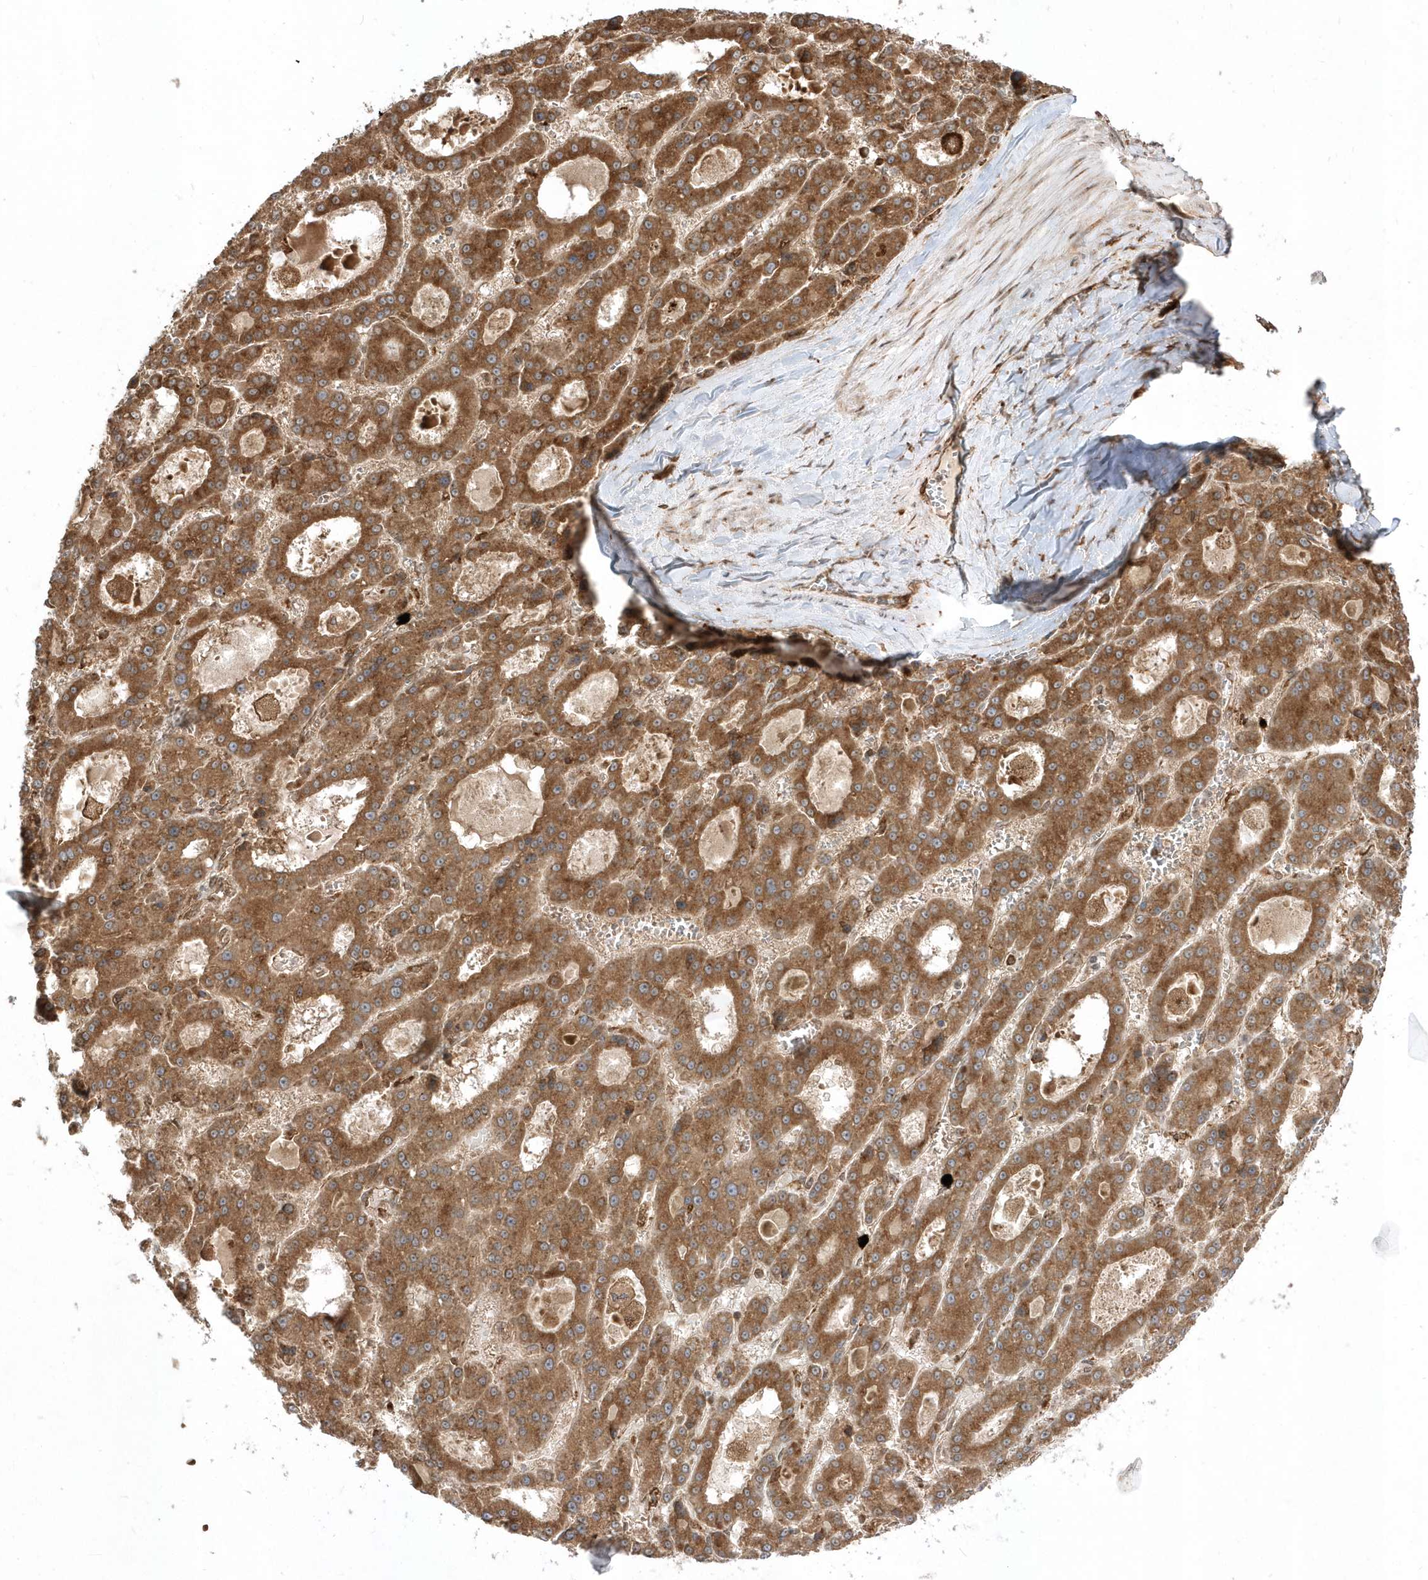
{"staining": {"intensity": "moderate", "quantity": ">75%", "location": "cytoplasmic/membranous"}, "tissue": "liver cancer", "cell_type": "Tumor cells", "image_type": "cancer", "snomed": [{"axis": "morphology", "description": "Carcinoma, Hepatocellular, NOS"}, {"axis": "topography", "description": "Liver"}], "caption": "A high-resolution photomicrograph shows immunohistochemistry (IHC) staining of liver hepatocellular carcinoma, which displays moderate cytoplasmic/membranous expression in about >75% of tumor cells. (Brightfield microscopy of DAB IHC at high magnification).", "gene": "EPC2", "patient": {"sex": "male", "age": 70}}